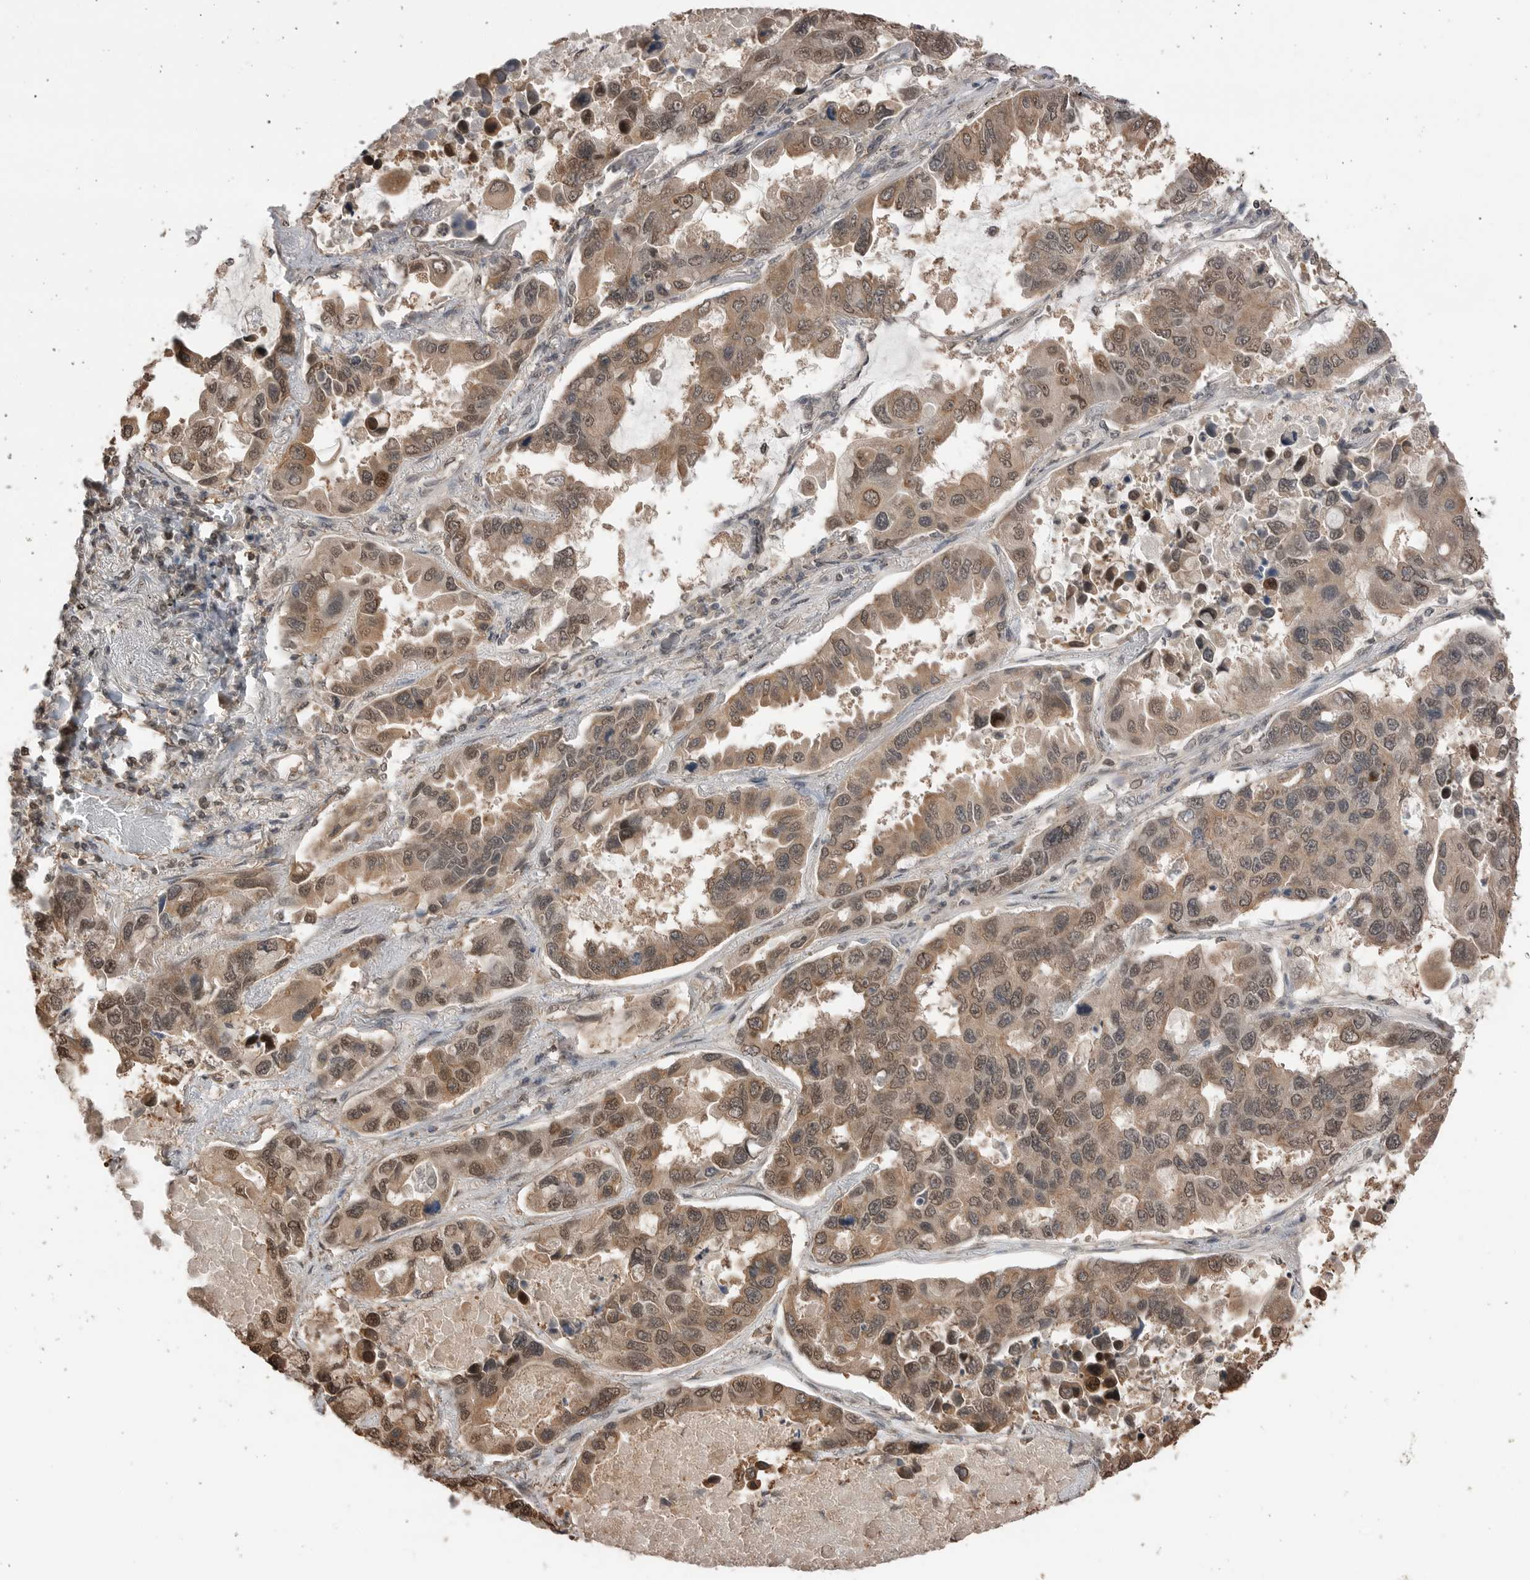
{"staining": {"intensity": "moderate", "quantity": ">75%", "location": "cytoplasmic/membranous,nuclear"}, "tissue": "lung cancer", "cell_type": "Tumor cells", "image_type": "cancer", "snomed": [{"axis": "morphology", "description": "Adenocarcinoma, NOS"}, {"axis": "topography", "description": "Lung"}], "caption": "A histopathology image of human lung adenocarcinoma stained for a protein shows moderate cytoplasmic/membranous and nuclear brown staining in tumor cells.", "gene": "PEAK1", "patient": {"sex": "male", "age": 64}}